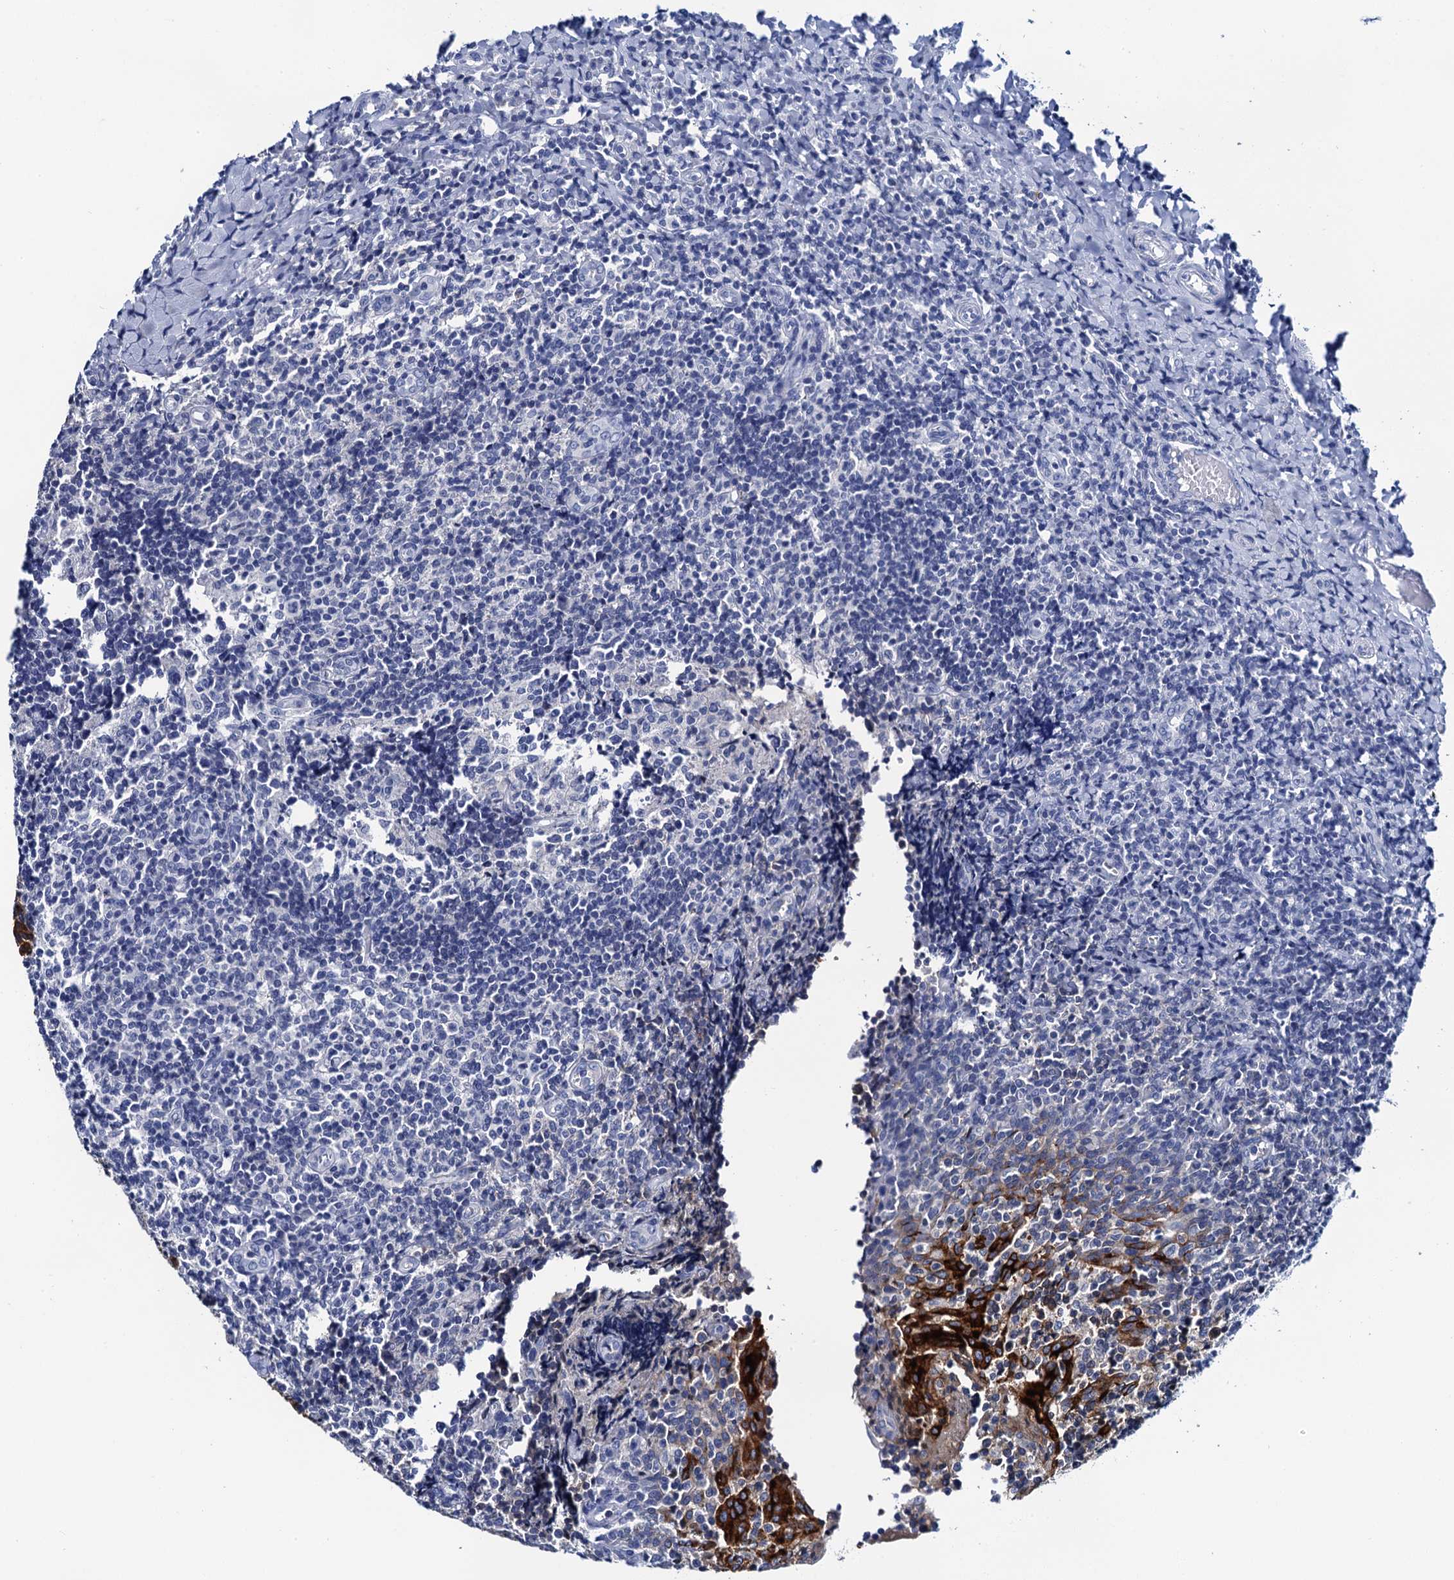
{"staining": {"intensity": "negative", "quantity": "none", "location": "none"}, "tissue": "tonsil", "cell_type": "Germinal center cells", "image_type": "normal", "snomed": [{"axis": "morphology", "description": "Normal tissue, NOS"}, {"axis": "topography", "description": "Tonsil"}], "caption": "Protein analysis of unremarkable tonsil shows no significant staining in germinal center cells. (IHC, brightfield microscopy, high magnification).", "gene": "LYPD3", "patient": {"sex": "female", "age": 19}}